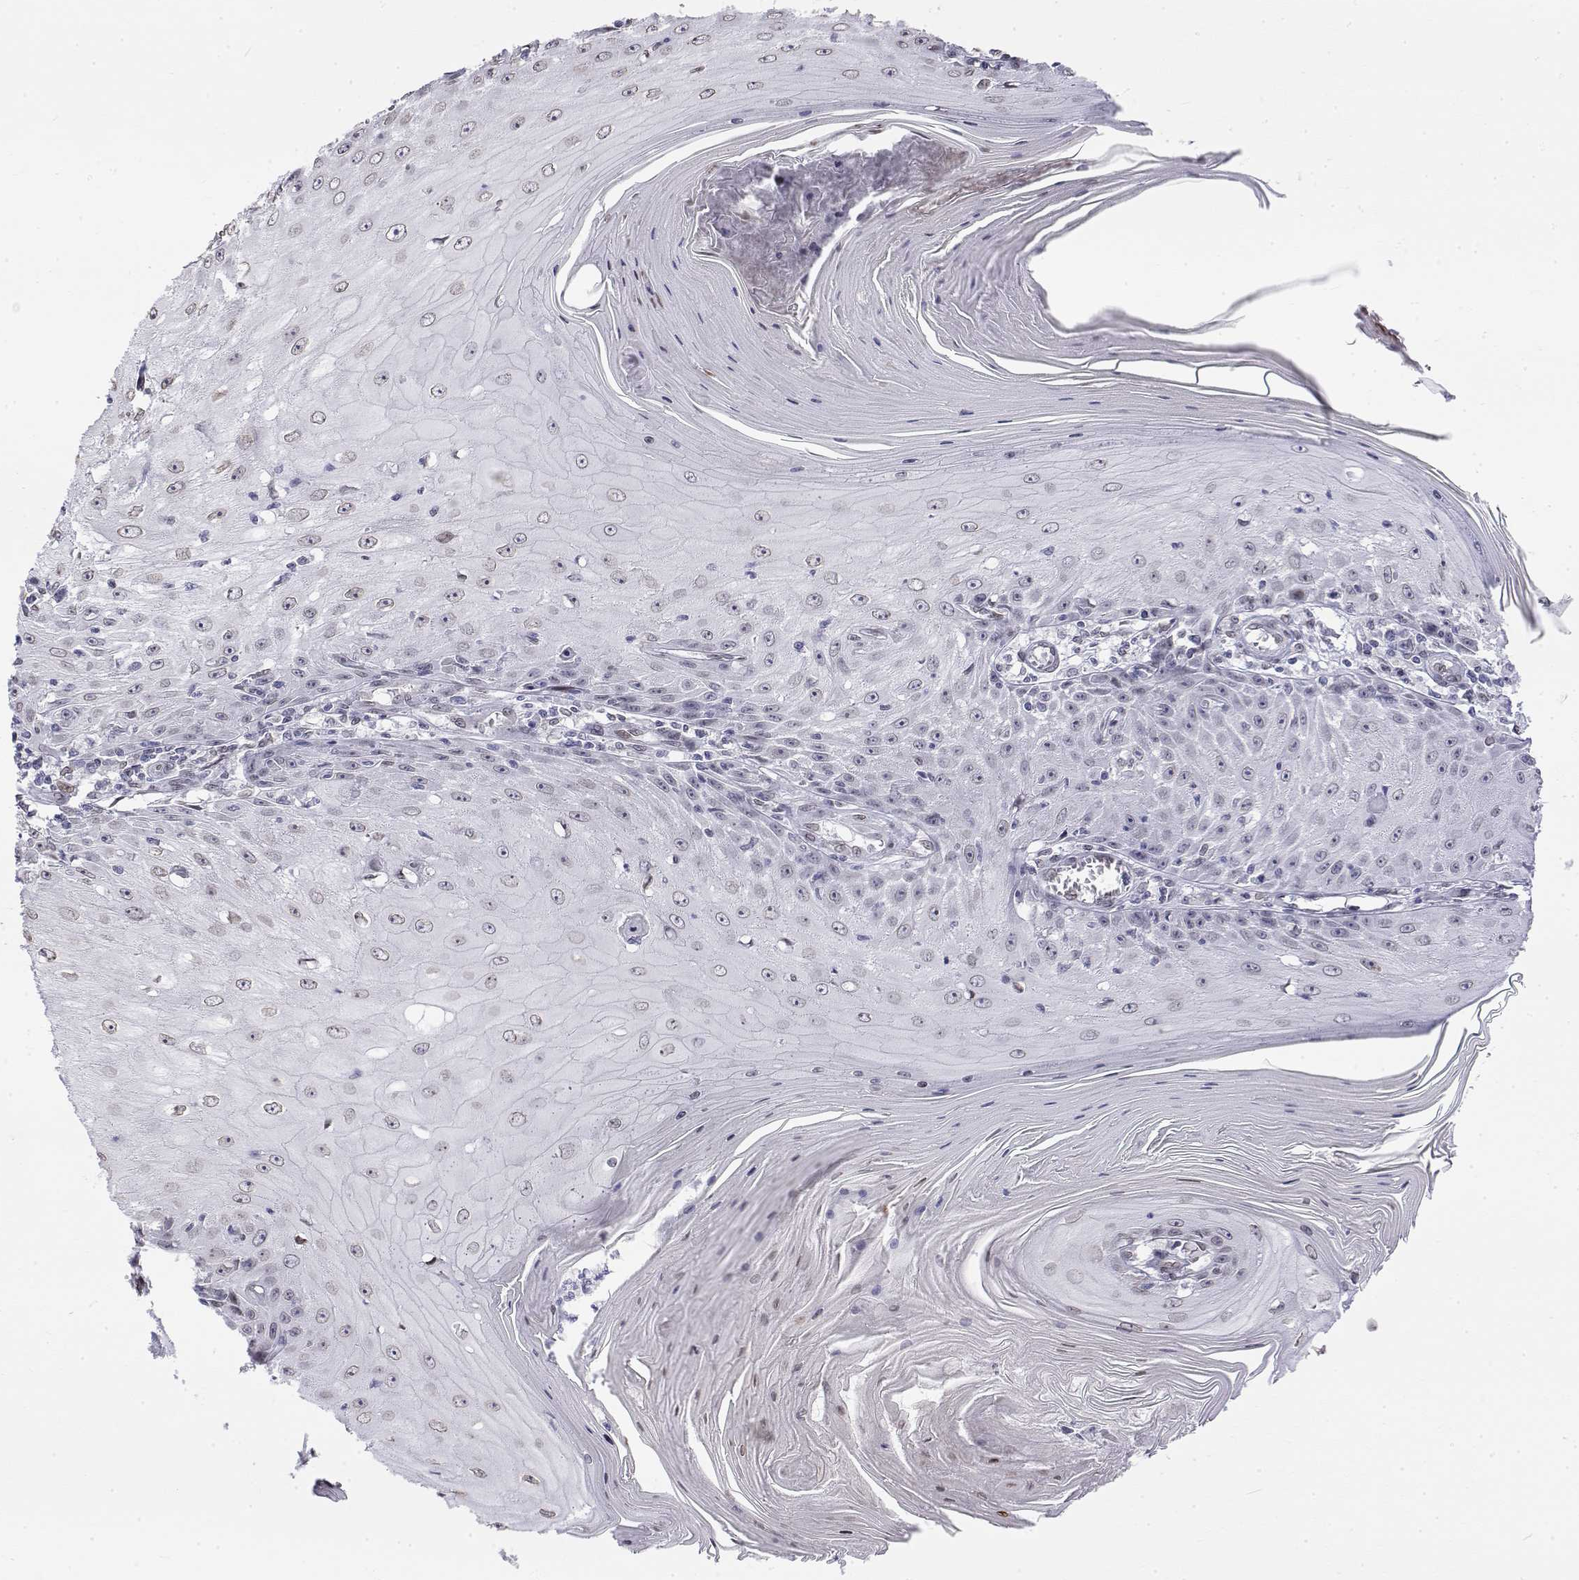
{"staining": {"intensity": "weak", "quantity": "<25%", "location": "cytoplasmic/membranous,nuclear"}, "tissue": "skin cancer", "cell_type": "Tumor cells", "image_type": "cancer", "snomed": [{"axis": "morphology", "description": "Squamous cell carcinoma, NOS"}, {"axis": "topography", "description": "Skin"}], "caption": "Immunohistochemistry (IHC) micrograph of skin cancer (squamous cell carcinoma) stained for a protein (brown), which displays no expression in tumor cells. Nuclei are stained in blue.", "gene": "ZNF532", "patient": {"sex": "female", "age": 73}}